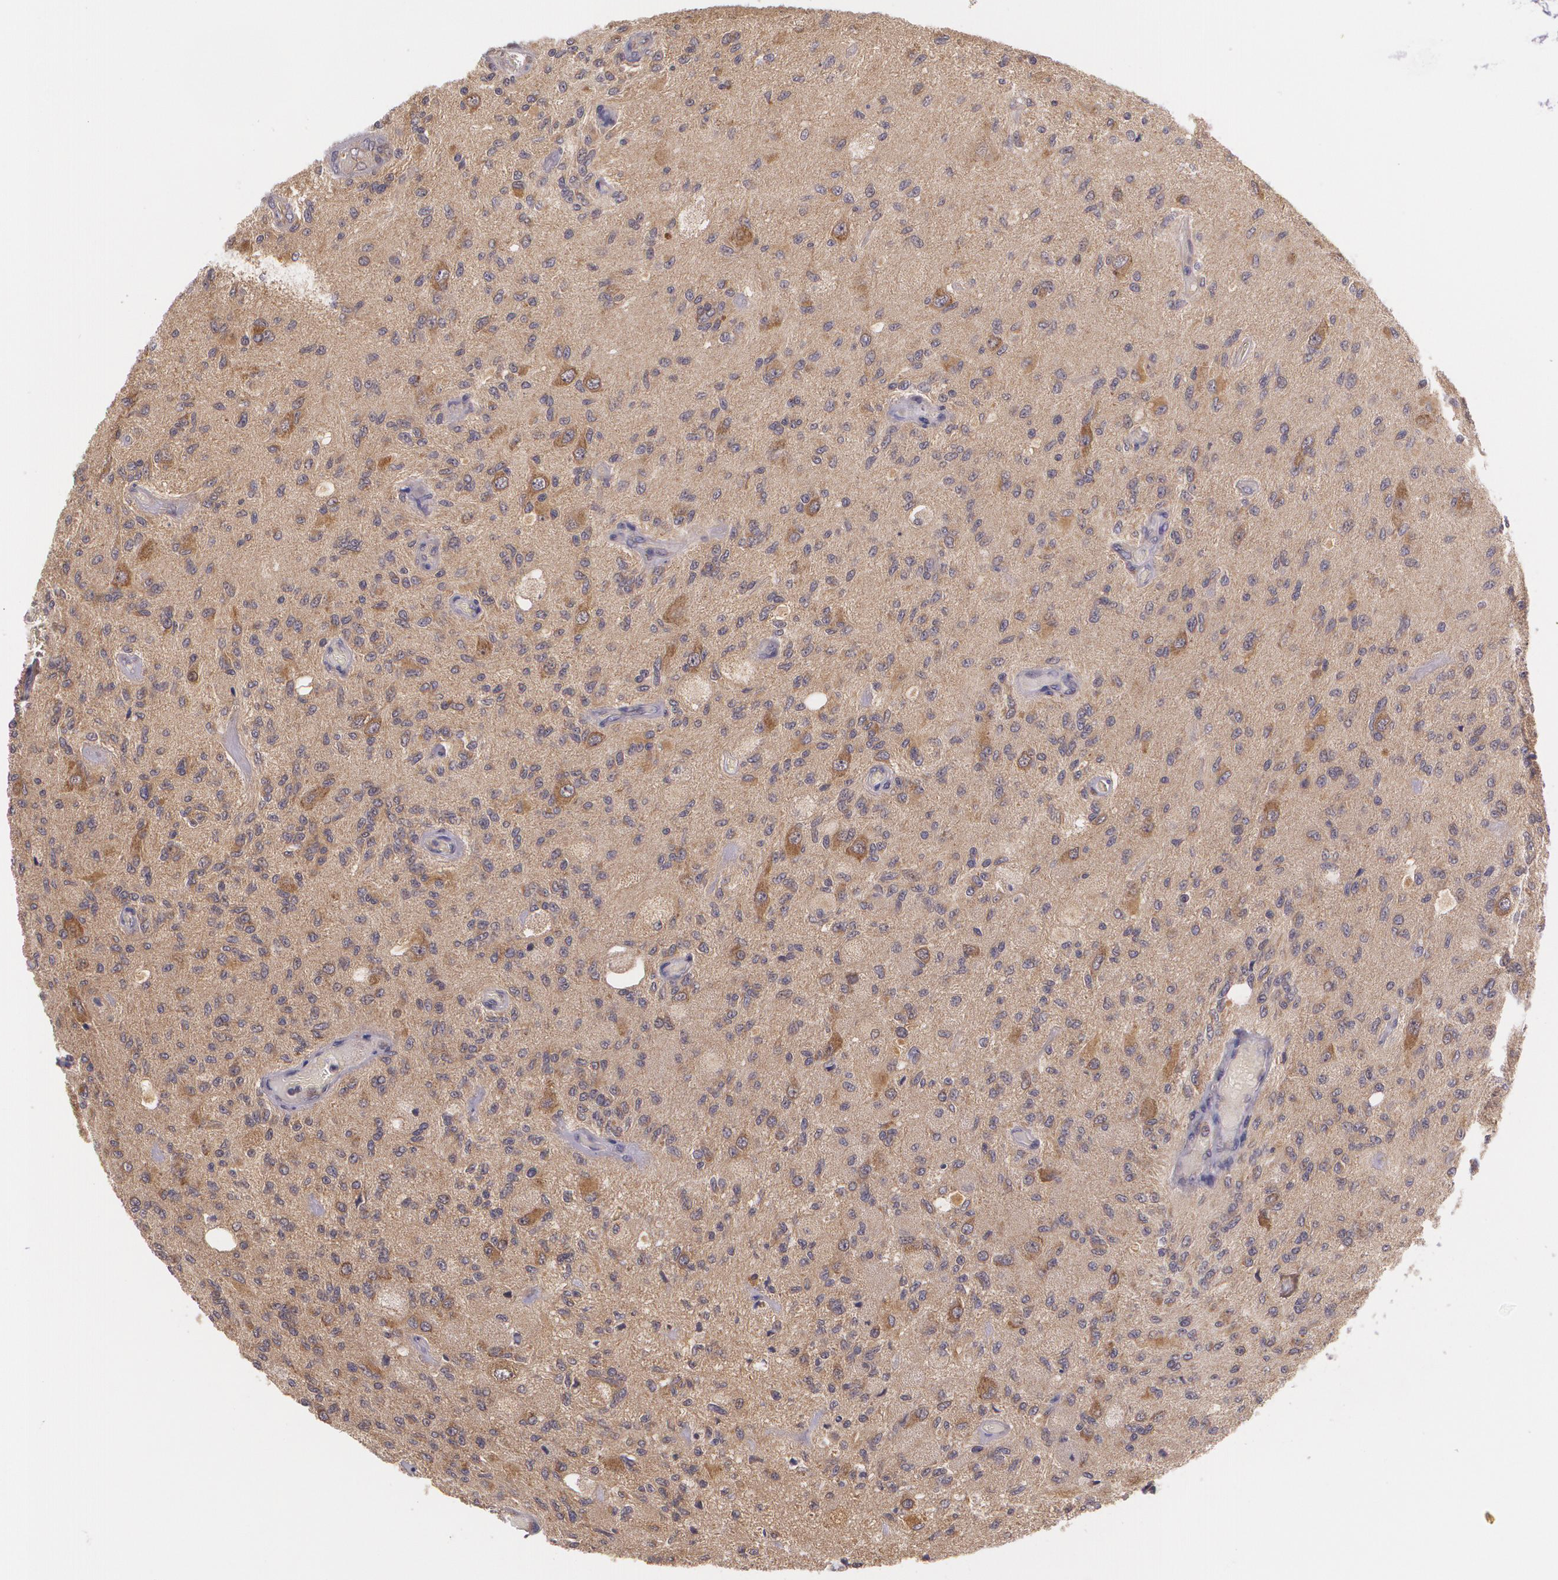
{"staining": {"intensity": "negative", "quantity": "none", "location": "none"}, "tissue": "glioma", "cell_type": "Tumor cells", "image_type": "cancer", "snomed": [{"axis": "morphology", "description": "Normal tissue, NOS"}, {"axis": "morphology", "description": "Glioma, malignant, High grade"}, {"axis": "topography", "description": "Cerebral cortex"}], "caption": "An immunohistochemistry (IHC) photomicrograph of glioma is shown. There is no staining in tumor cells of glioma. Nuclei are stained in blue.", "gene": "CCL17", "patient": {"sex": "male", "age": 77}}